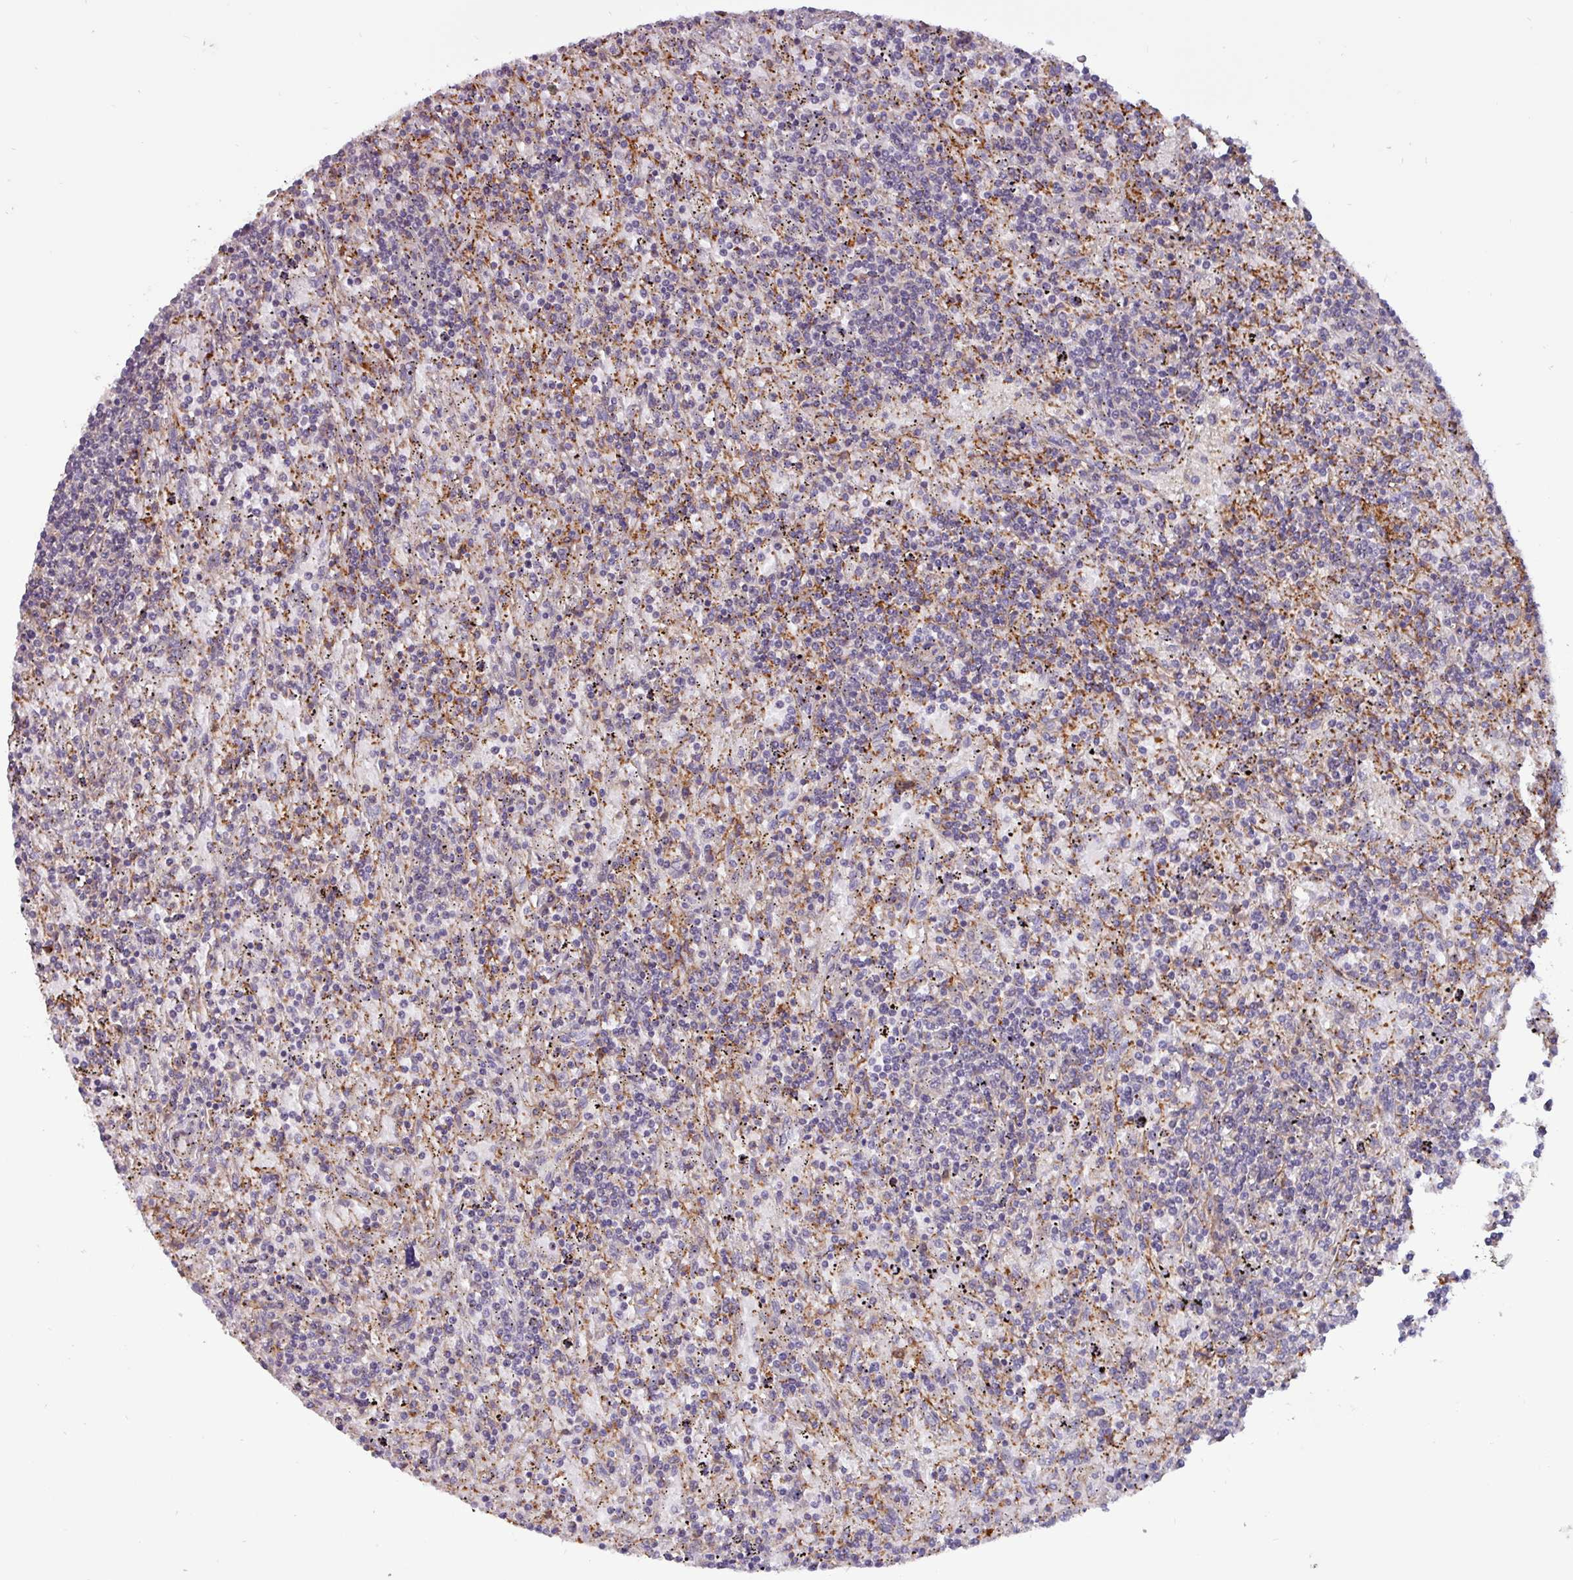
{"staining": {"intensity": "negative", "quantity": "none", "location": "none"}, "tissue": "lymphoma", "cell_type": "Tumor cells", "image_type": "cancer", "snomed": [{"axis": "morphology", "description": "Malignant lymphoma, non-Hodgkin's type, Low grade"}, {"axis": "topography", "description": "Spleen"}], "caption": "Tumor cells show no significant protein positivity in low-grade malignant lymphoma, non-Hodgkin's type. (Stains: DAB (3,3'-diaminobenzidine) immunohistochemistry with hematoxylin counter stain, Microscopy: brightfield microscopy at high magnification).", "gene": "PCED1A", "patient": {"sex": "male", "age": 76}}